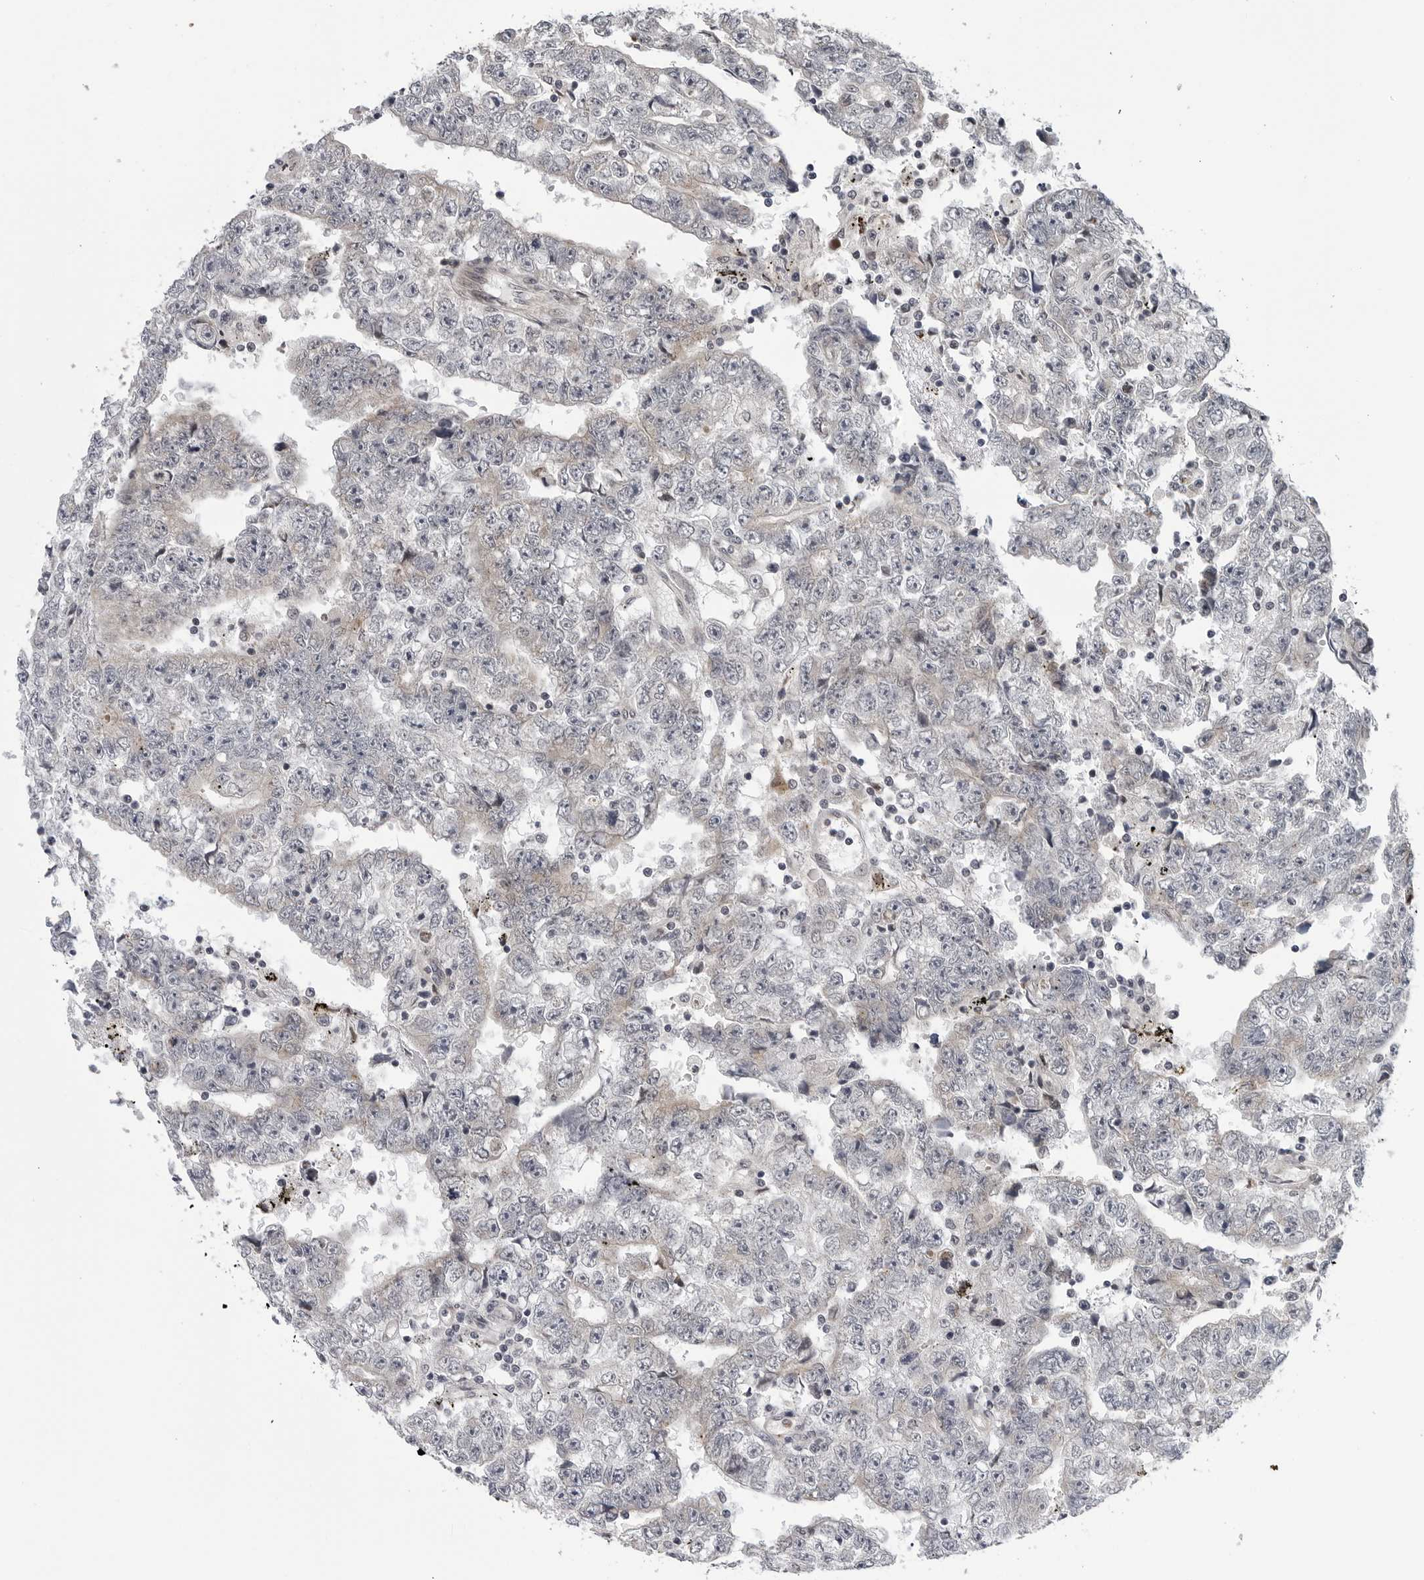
{"staining": {"intensity": "negative", "quantity": "none", "location": "none"}, "tissue": "testis cancer", "cell_type": "Tumor cells", "image_type": "cancer", "snomed": [{"axis": "morphology", "description": "Carcinoma, Embryonal, NOS"}, {"axis": "topography", "description": "Testis"}], "caption": "This is a image of immunohistochemistry staining of embryonal carcinoma (testis), which shows no staining in tumor cells. (Immunohistochemistry (ihc), brightfield microscopy, high magnification).", "gene": "KIAA1614", "patient": {"sex": "male", "age": 25}}